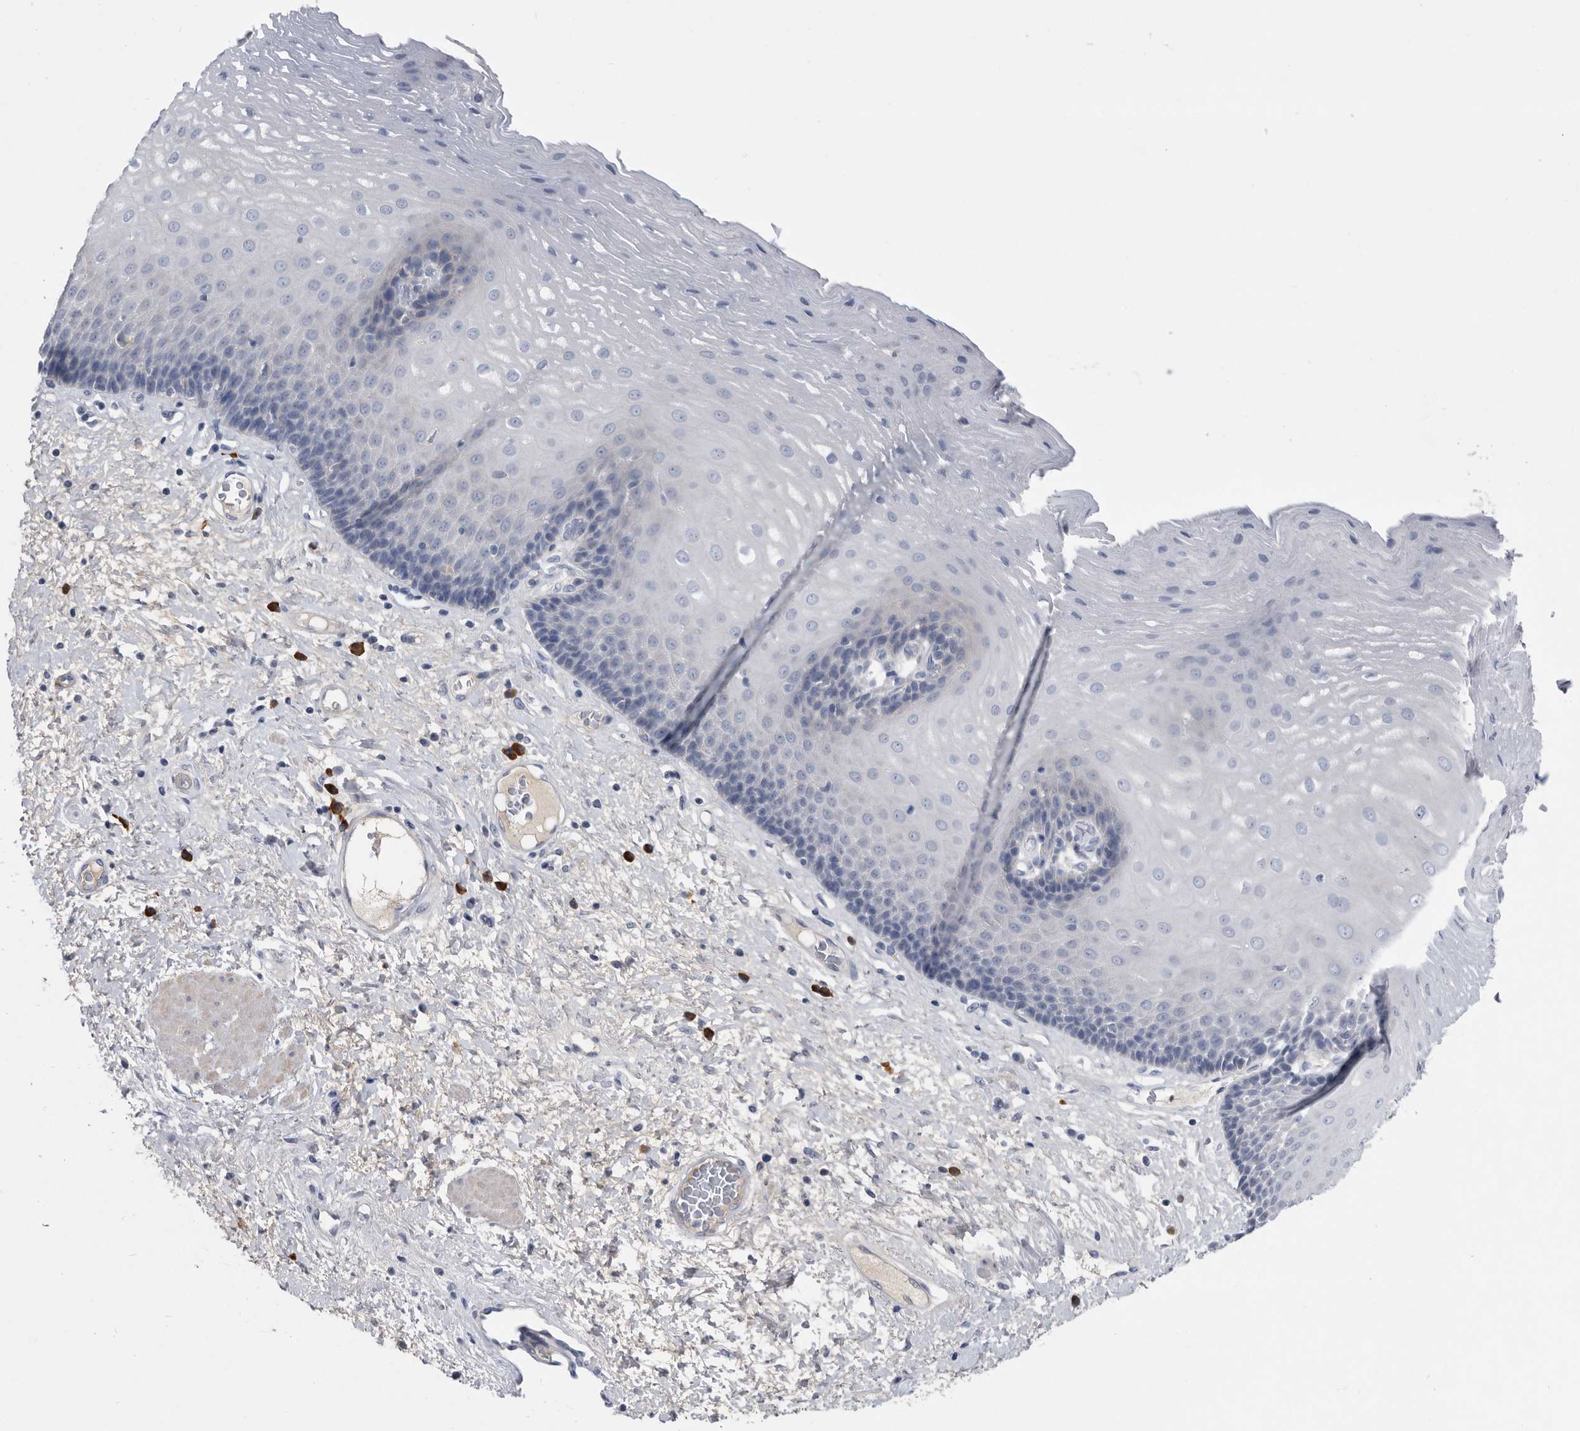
{"staining": {"intensity": "negative", "quantity": "none", "location": "none"}, "tissue": "esophagus", "cell_type": "Squamous epithelial cells", "image_type": "normal", "snomed": [{"axis": "morphology", "description": "Normal tissue, NOS"}, {"axis": "morphology", "description": "Adenocarcinoma, NOS"}, {"axis": "topography", "description": "Esophagus"}], "caption": "This is a photomicrograph of IHC staining of normal esophagus, which shows no expression in squamous epithelial cells. (Immunohistochemistry (ihc), brightfield microscopy, high magnification).", "gene": "BTBD6", "patient": {"sex": "male", "age": 62}}